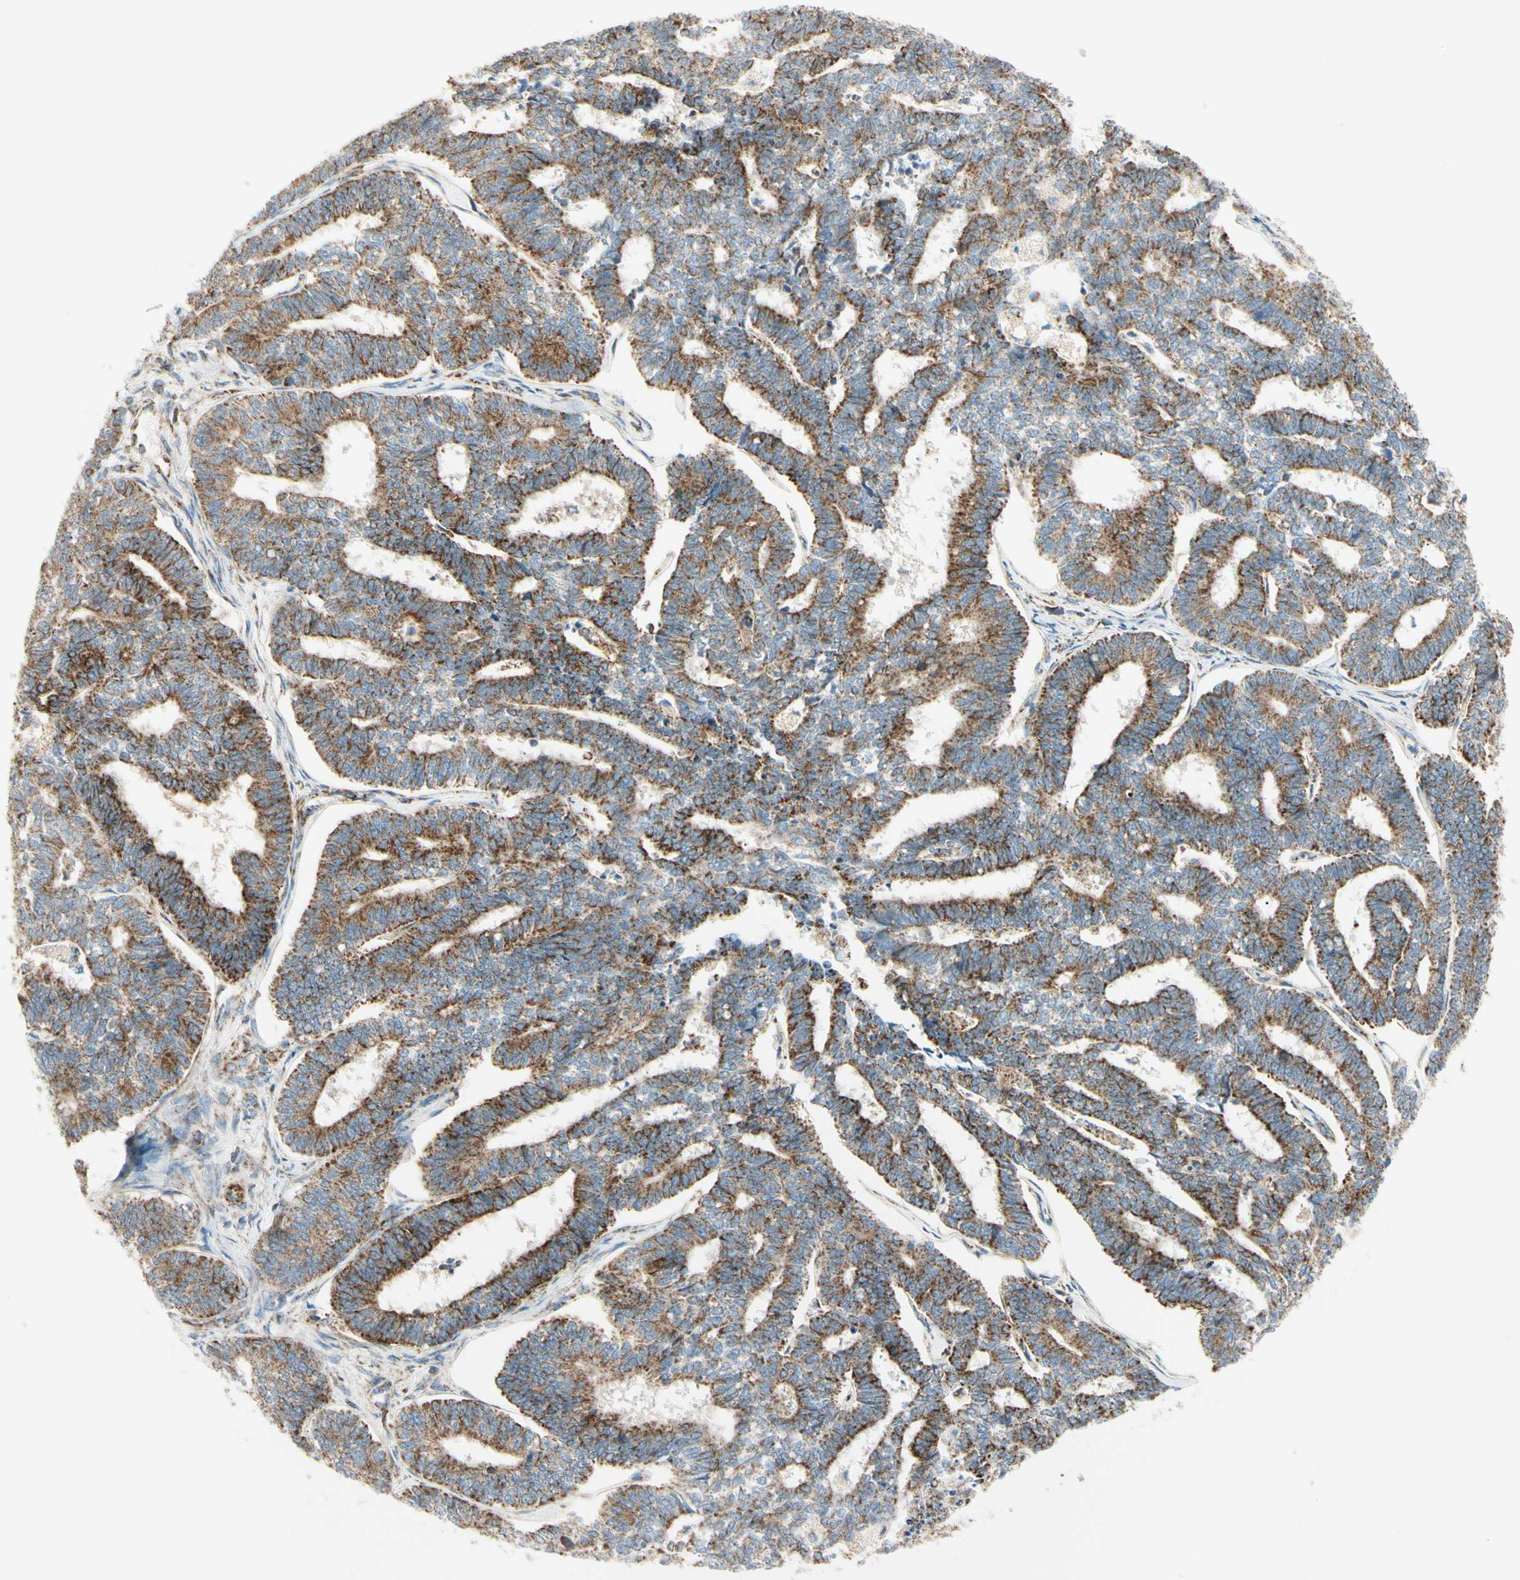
{"staining": {"intensity": "strong", "quantity": ">75%", "location": "cytoplasmic/membranous"}, "tissue": "endometrial cancer", "cell_type": "Tumor cells", "image_type": "cancer", "snomed": [{"axis": "morphology", "description": "Adenocarcinoma, NOS"}, {"axis": "topography", "description": "Endometrium"}], "caption": "Immunohistochemical staining of human endometrial cancer (adenocarcinoma) displays high levels of strong cytoplasmic/membranous protein positivity in approximately >75% of tumor cells.", "gene": "TBC1D10A", "patient": {"sex": "female", "age": 70}}